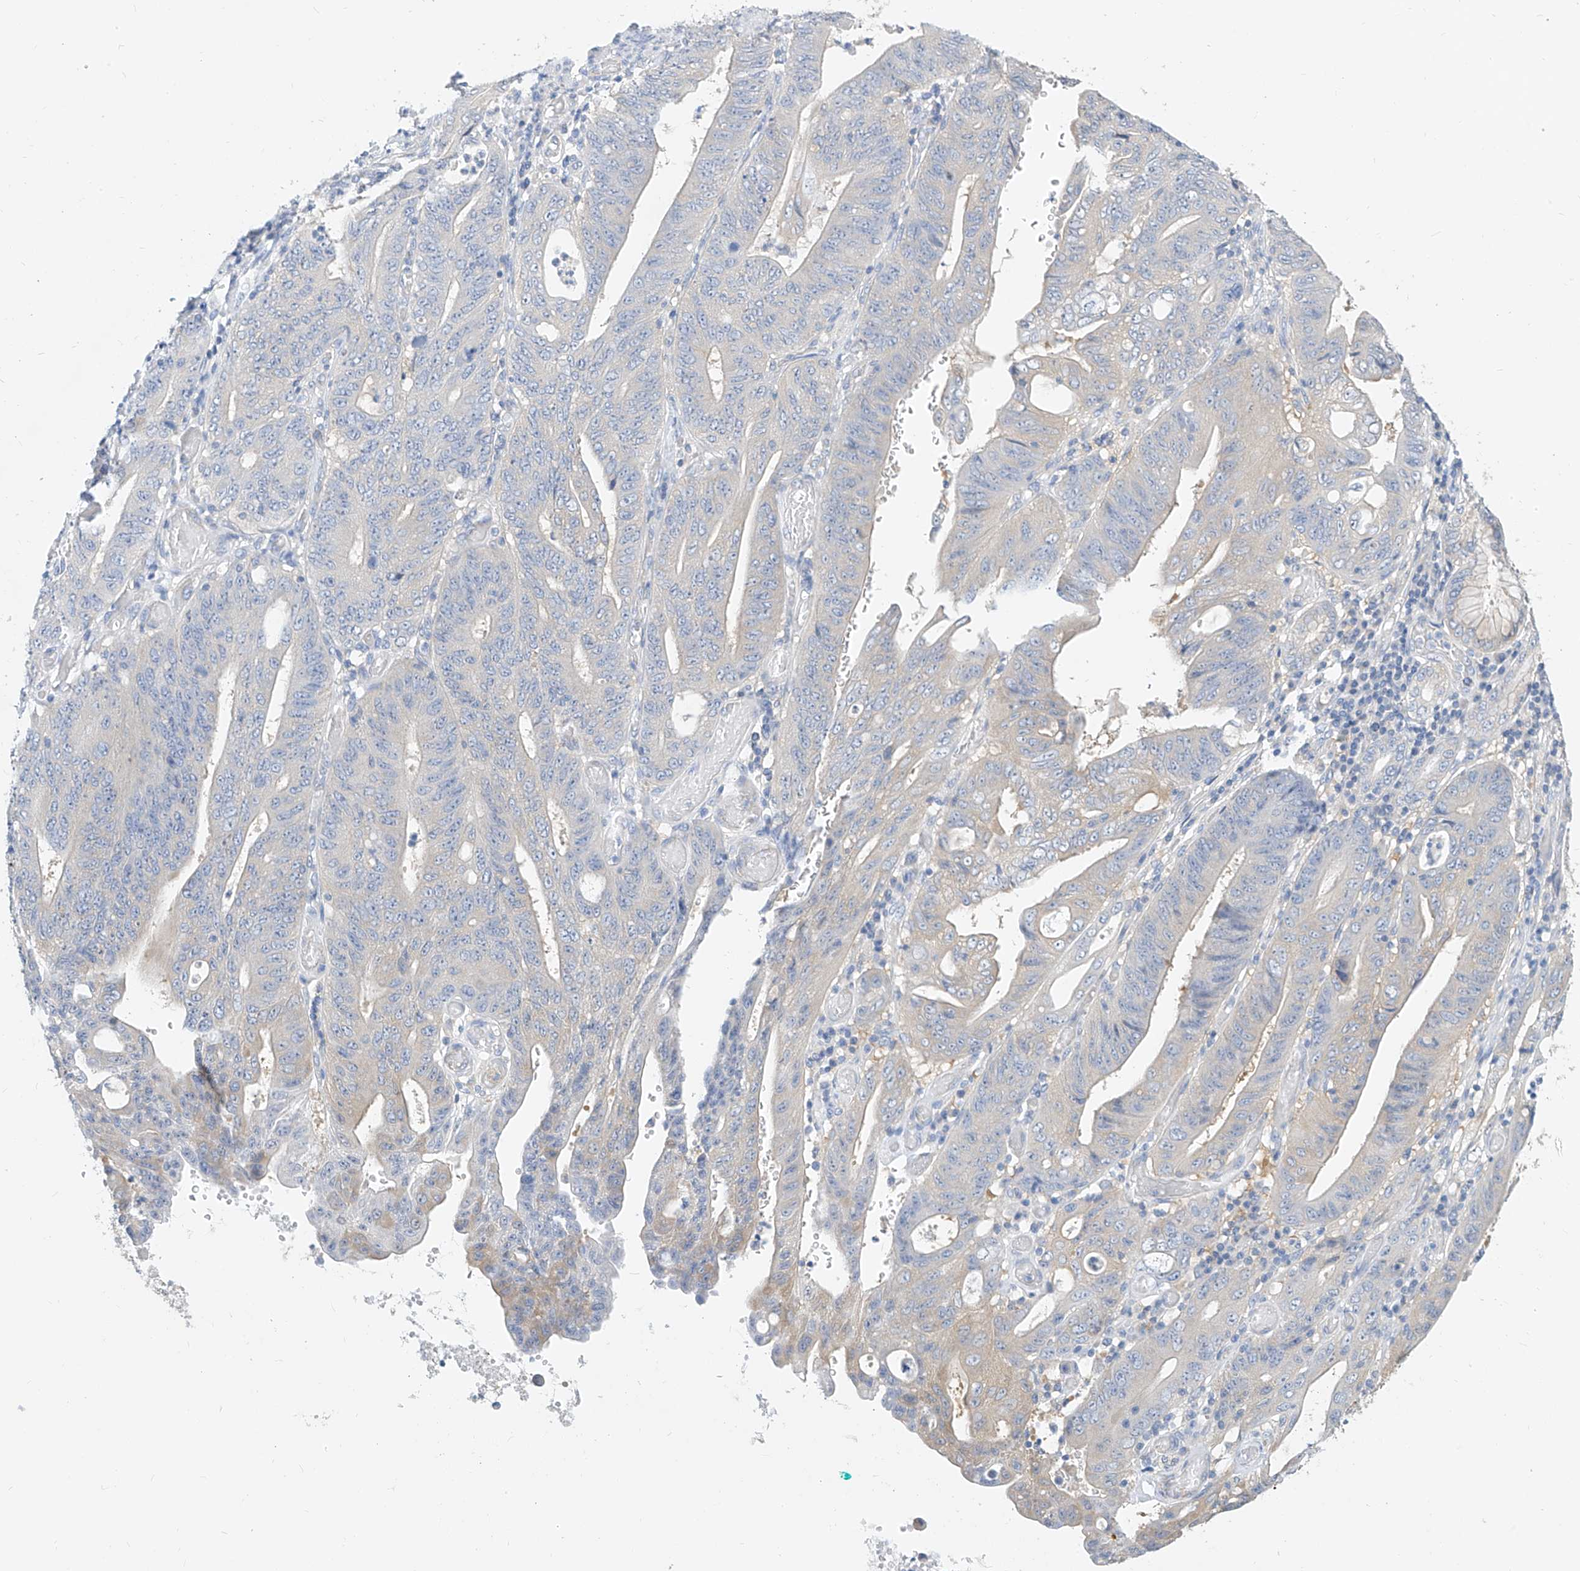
{"staining": {"intensity": "negative", "quantity": "none", "location": "none"}, "tissue": "stomach cancer", "cell_type": "Tumor cells", "image_type": "cancer", "snomed": [{"axis": "morphology", "description": "Adenocarcinoma, NOS"}, {"axis": "topography", "description": "Stomach"}], "caption": "The photomicrograph displays no significant positivity in tumor cells of stomach adenocarcinoma.", "gene": "ZZEF1", "patient": {"sex": "female", "age": 73}}